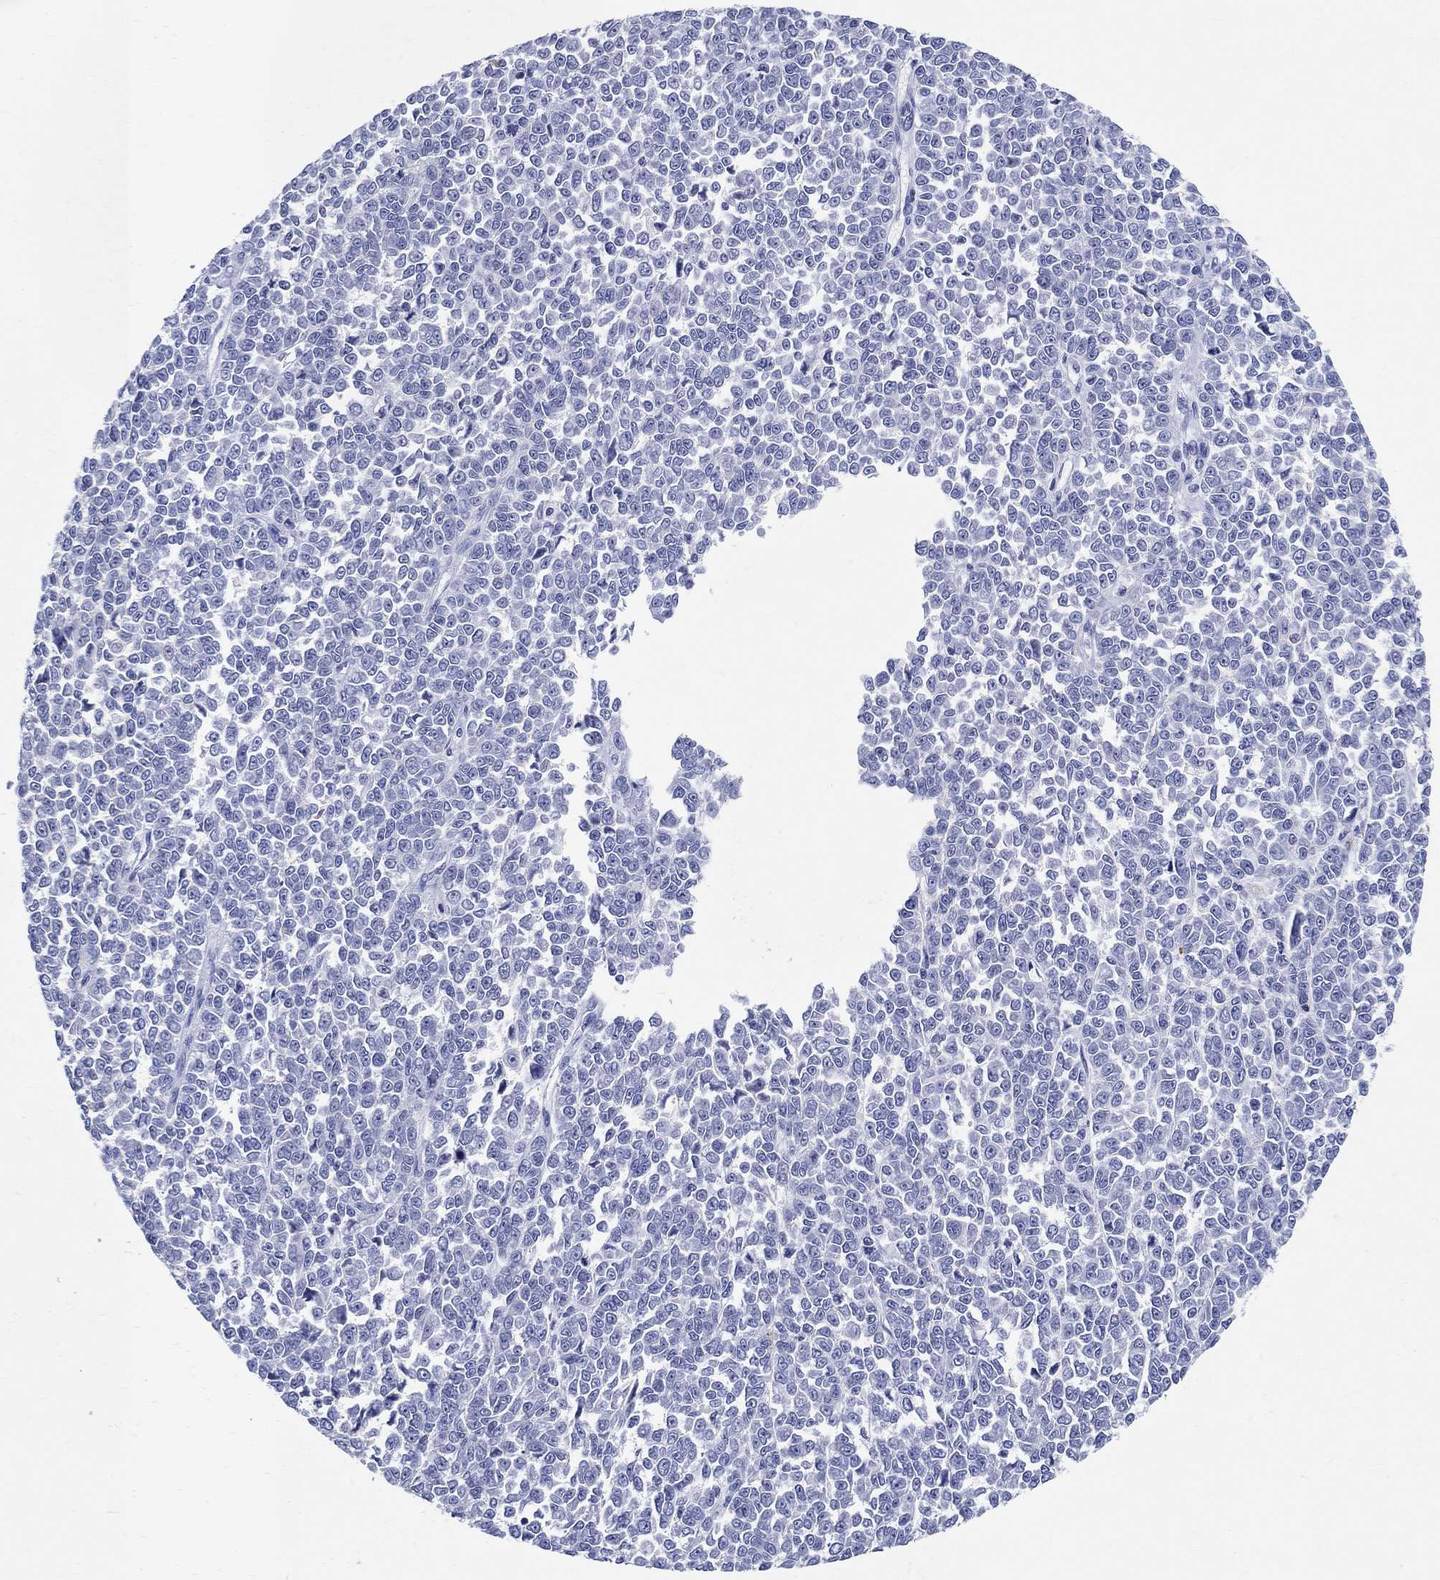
{"staining": {"intensity": "negative", "quantity": "none", "location": "none"}, "tissue": "melanoma", "cell_type": "Tumor cells", "image_type": "cancer", "snomed": [{"axis": "morphology", "description": "Malignant melanoma, NOS"}, {"axis": "topography", "description": "Skin"}], "caption": "The immunohistochemistry micrograph has no significant positivity in tumor cells of malignant melanoma tissue.", "gene": "CRYGD", "patient": {"sex": "female", "age": 95}}